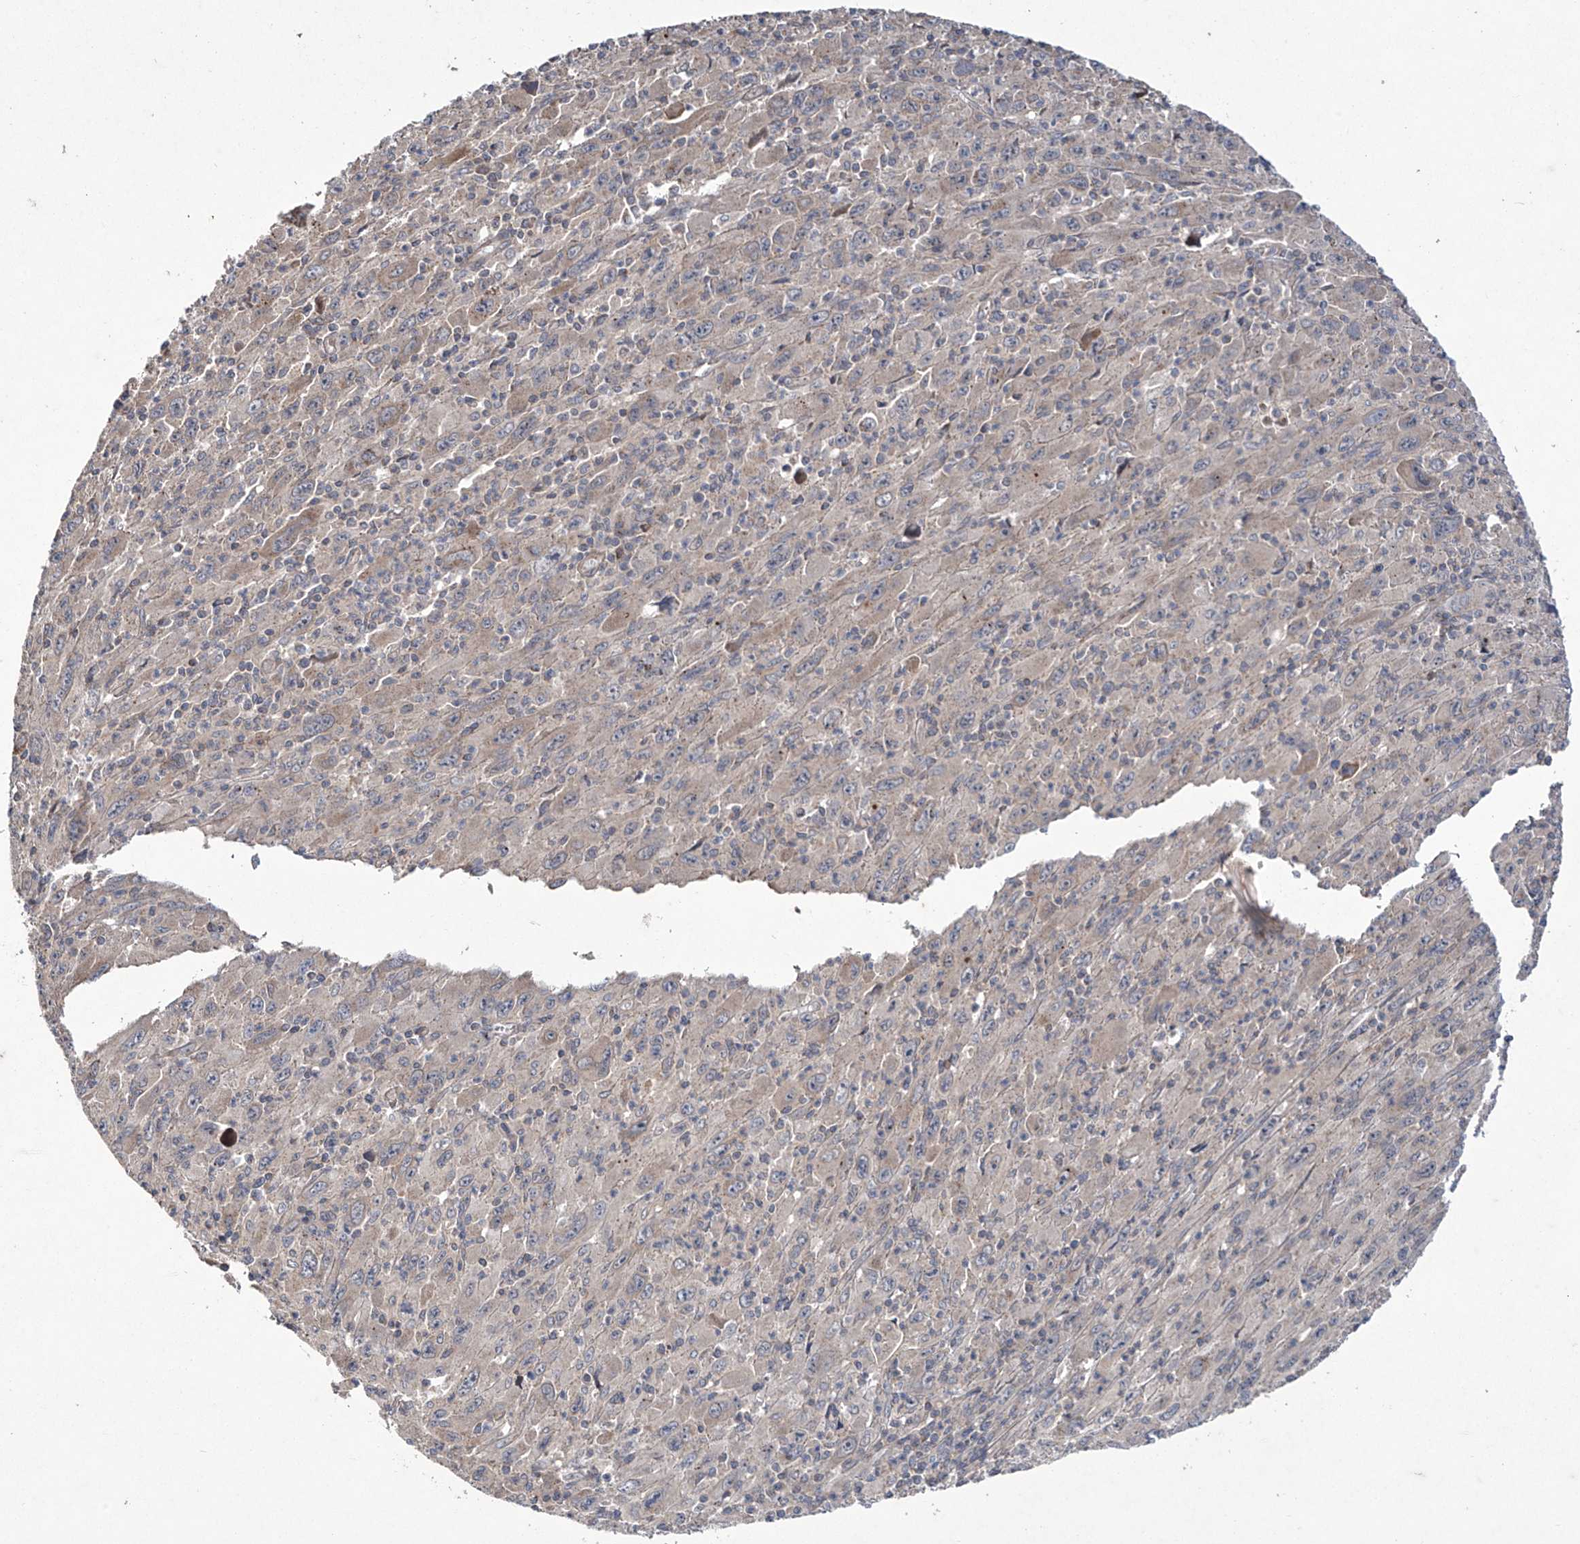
{"staining": {"intensity": "weak", "quantity": "25%-75%", "location": "cytoplasmic/membranous"}, "tissue": "melanoma", "cell_type": "Tumor cells", "image_type": "cancer", "snomed": [{"axis": "morphology", "description": "Malignant melanoma, Metastatic site"}, {"axis": "topography", "description": "Skin"}], "caption": "Protein staining reveals weak cytoplasmic/membranous staining in approximately 25%-75% of tumor cells in malignant melanoma (metastatic site).", "gene": "TRIM60", "patient": {"sex": "female", "age": 56}}